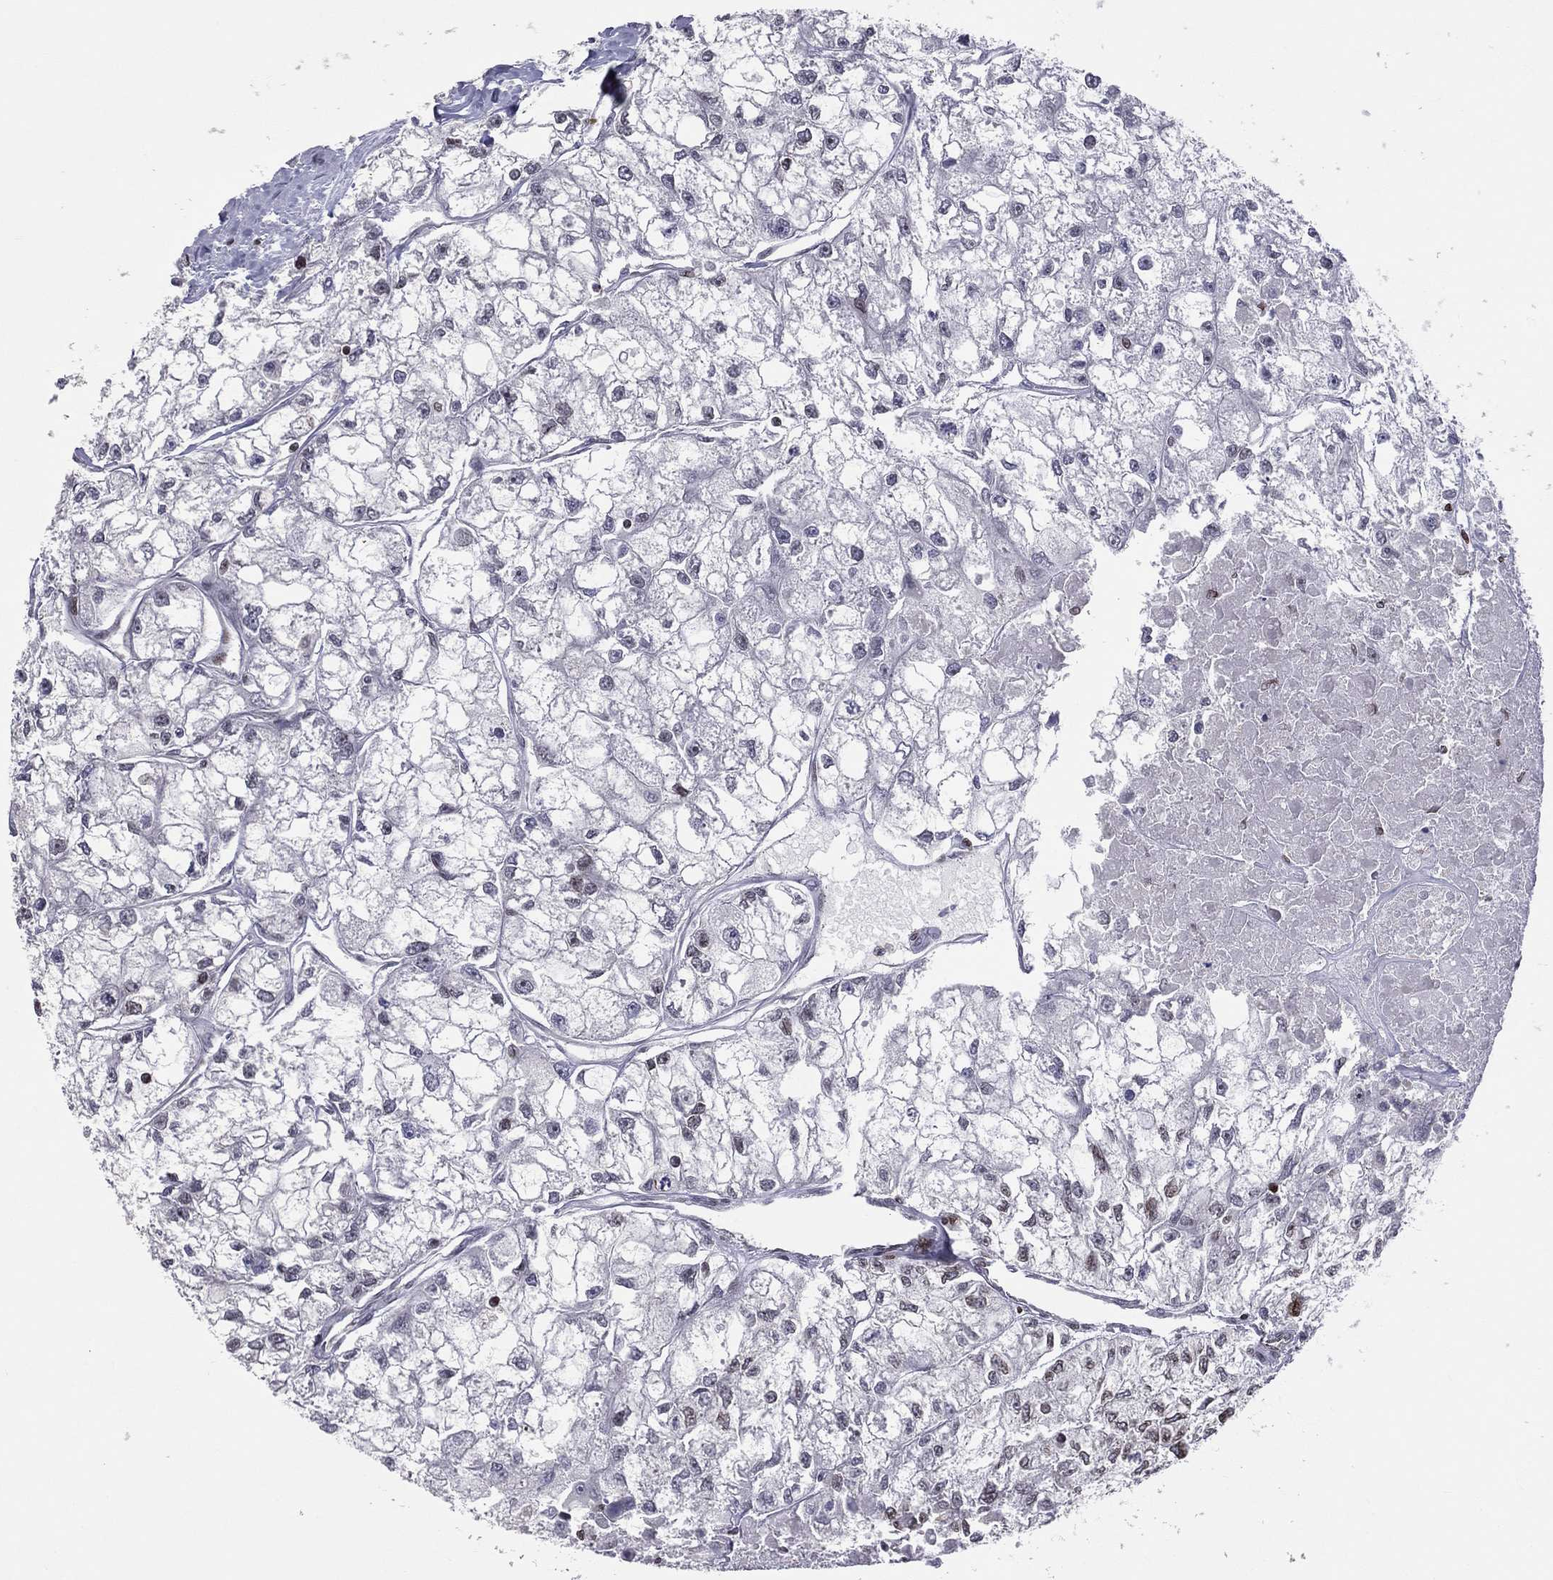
{"staining": {"intensity": "weak", "quantity": "<25%", "location": "nuclear"}, "tissue": "renal cancer", "cell_type": "Tumor cells", "image_type": "cancer", "snomed": [{"axis": "morphology", "description": "Adenocarcinoma, NOS"}, {"axis": "topography", "description": "Kidney"}], "caption": "The image displays no staining of tumor cells in renal cancer (adenocarcinoma). (DAB (3,3'-diaminobenzidine) IHC visualized using brightfield microscopy, high magnification).", "gene": "DBF4B", "patient": {"sex": "male", "age": 56}}